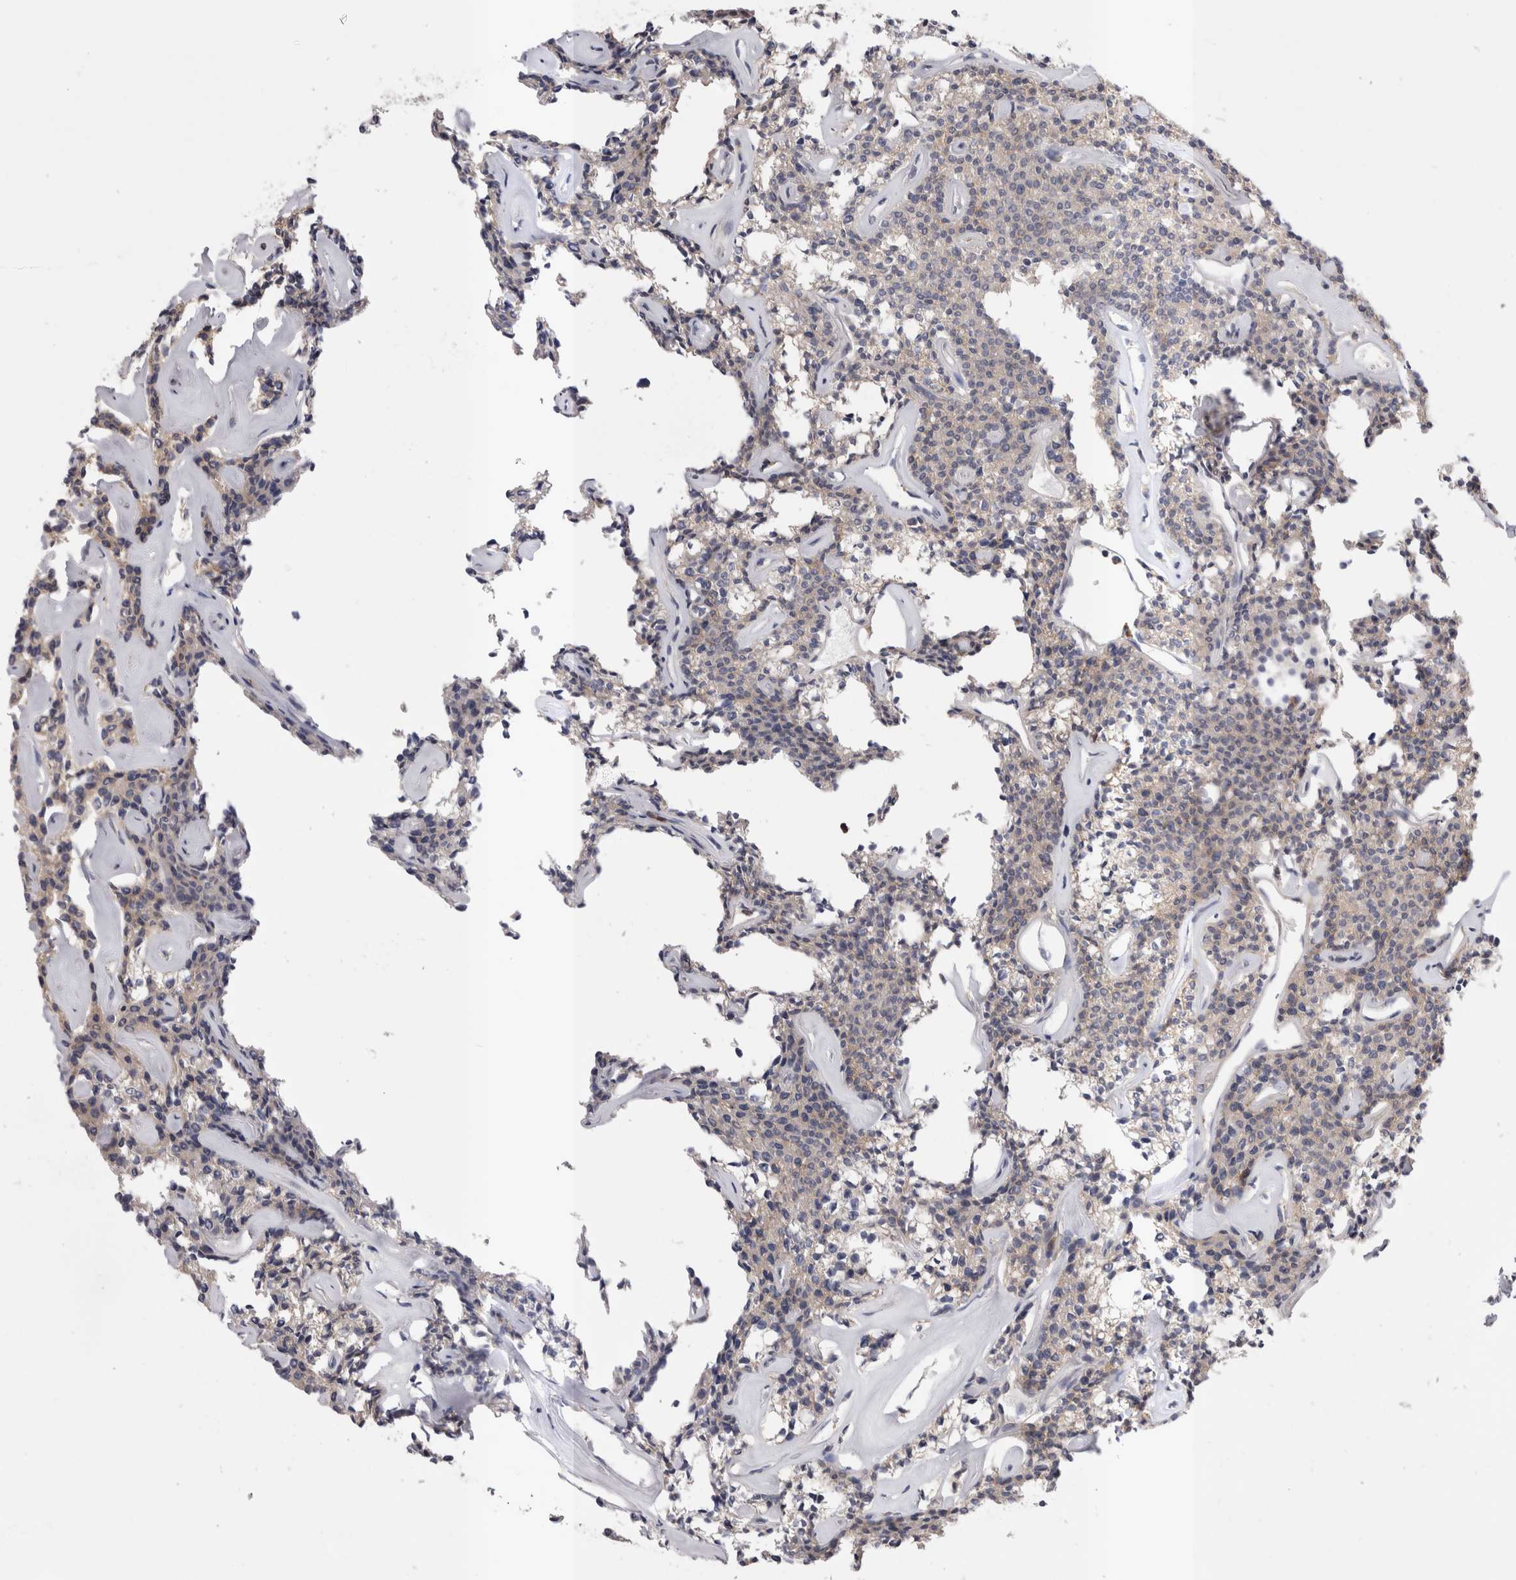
{"staining": {"intensity": "weak", "quantity": "25%-75%", "location": "cytoplasmic/membranous"}, "tissue": "parathyroid gland", "cell_type": "Glandular cells", "image_type": "normal", "snomed": [{"axis": "morphology", "description": "Normal tissue, NOS"}, {"axis": "topography", "description": "Parathyroid gland"}], "caption": "Human parathyroid gland stained for a protein (brown) exhibits weak cytoplasmic/membranous positive expression in approximately 25%-75% of glandular cells.", "gene": "RAB11FIP1", "patient": {"sex": "male", "age": 46}}